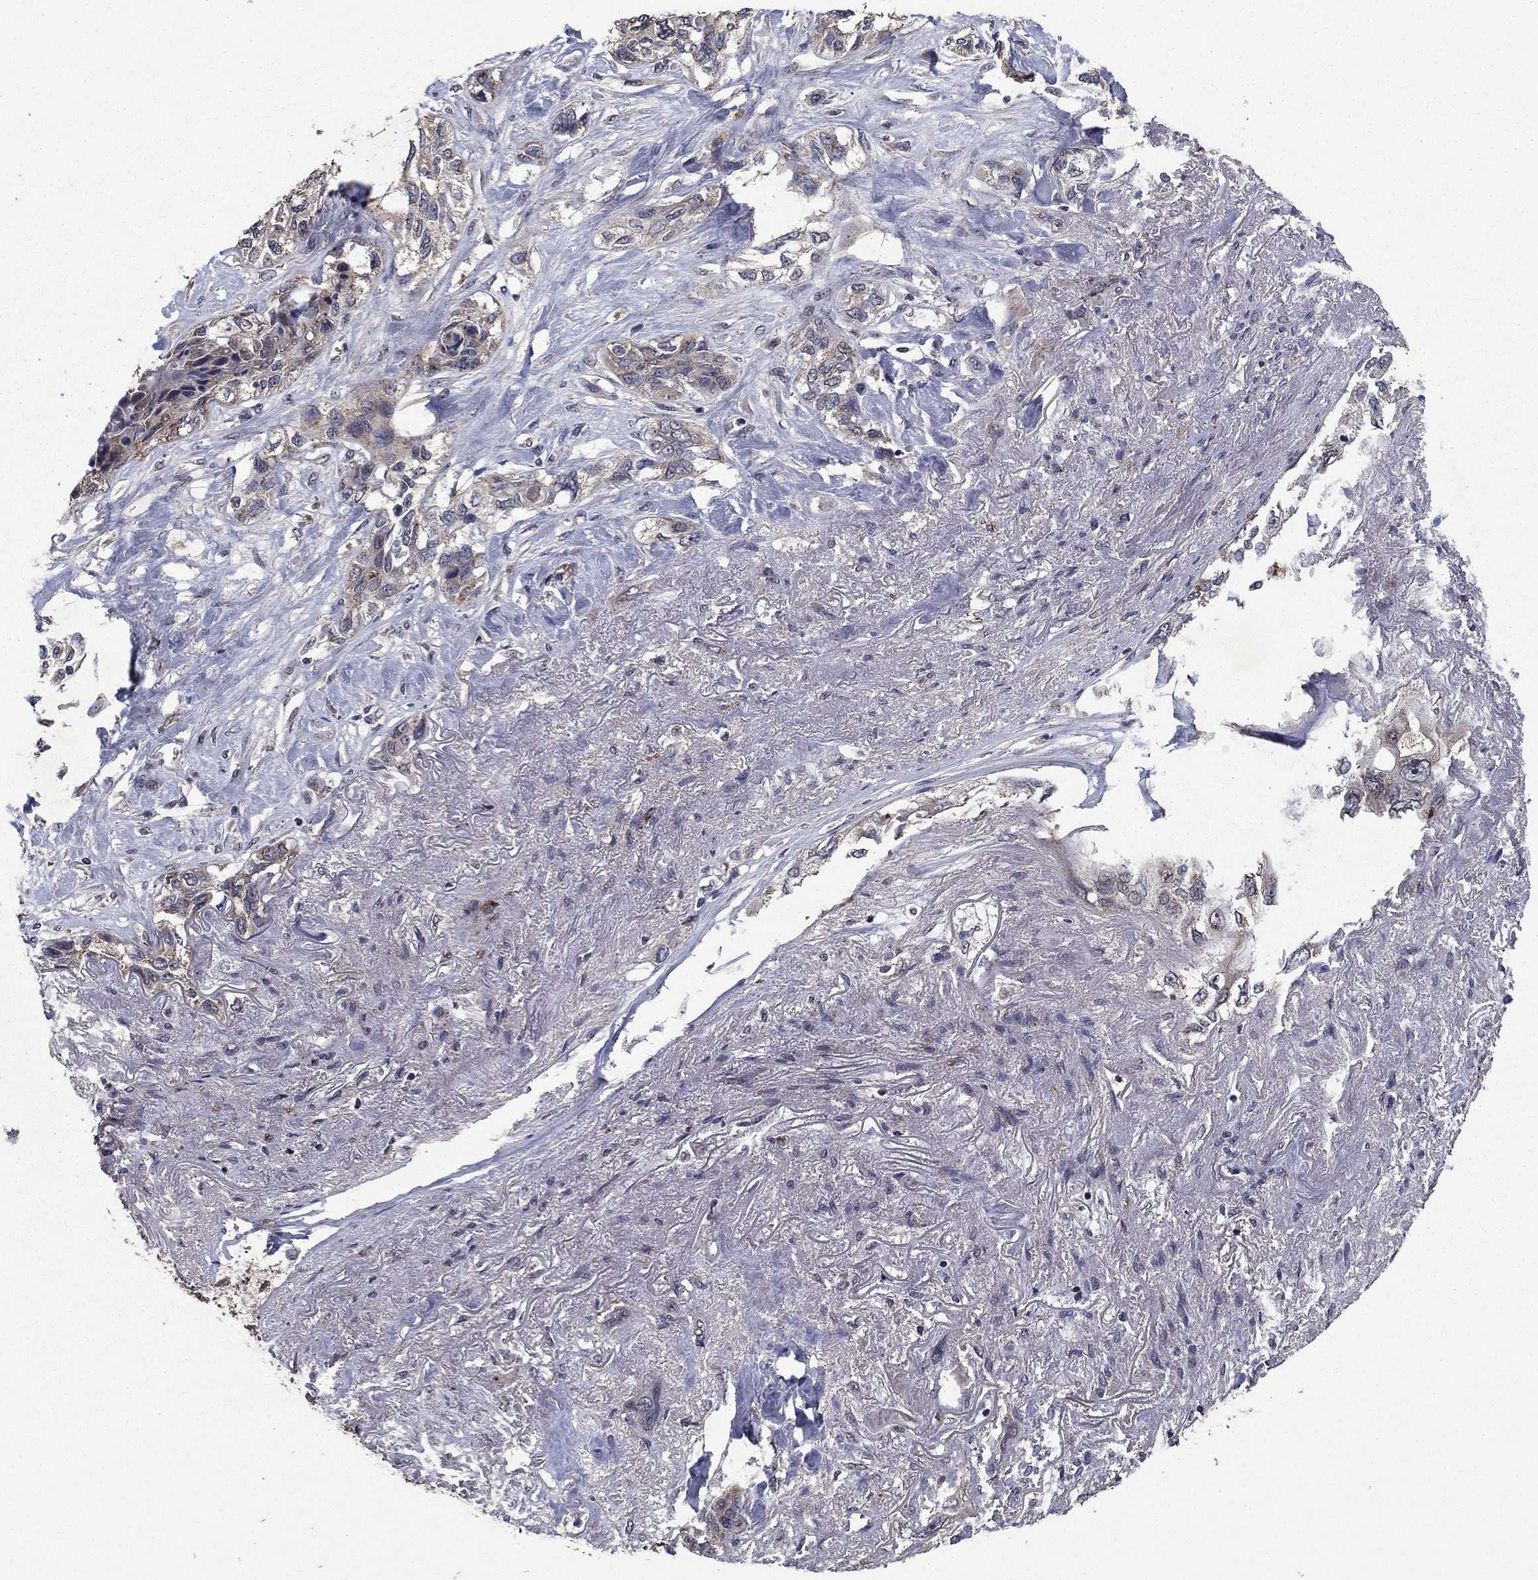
{"staining": {"intensity": "negative", "quantity": "none", "location": "none"}, "tissue": "lung cancer", "cell_type": "Tumor cells", "image_type": "cancer", "snomed": [{"axis": "morphology", "description": "Squamous cell carcinoma, NOS"}, {"axis": "topography", "description": "Lung"}], "caption": "This is a image of immunohistochemistry (IHC) staining of lung cancer, which shows no positivity in tumor cells. (DAB immunohistochemistry with hematoxylin counter stain).", "gene": "DHRS1", "patient": {"sex": "female", "age": 70}}